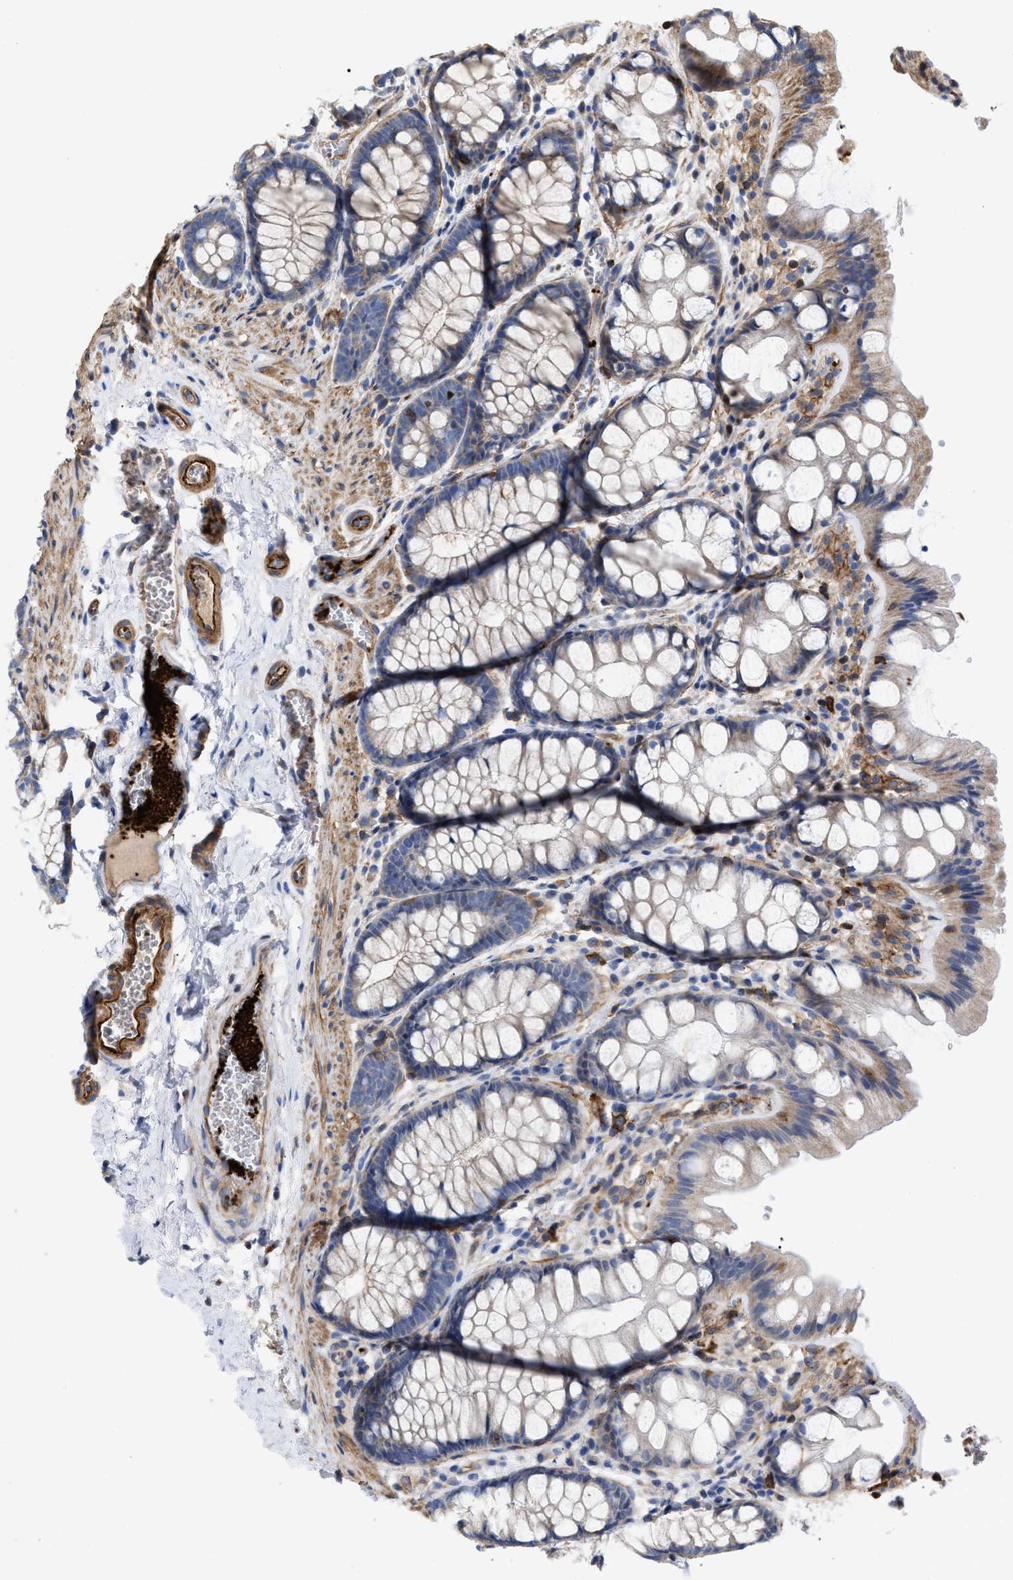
{"staining": {"intensity": "strong", "quantity": ">75%", "location": "cytoplasmic/membranous"}, "tissue": "colon", "cell_type": "Endothelial cells", "image_type": "normal", "snomed": [{"axis": "morphology", "description": "Normal tissue, NOS"}, {"axis": "topography", "description": "Colon"}], "caption": "There is high levels of strong cytoplasmic/membranous positivity in endothelial cells of normal colon, as demonstrated by immunohistochemical staining (brown color).", "gene": "HS3ST5", "patient": {"sex": "male", "age": 47}}